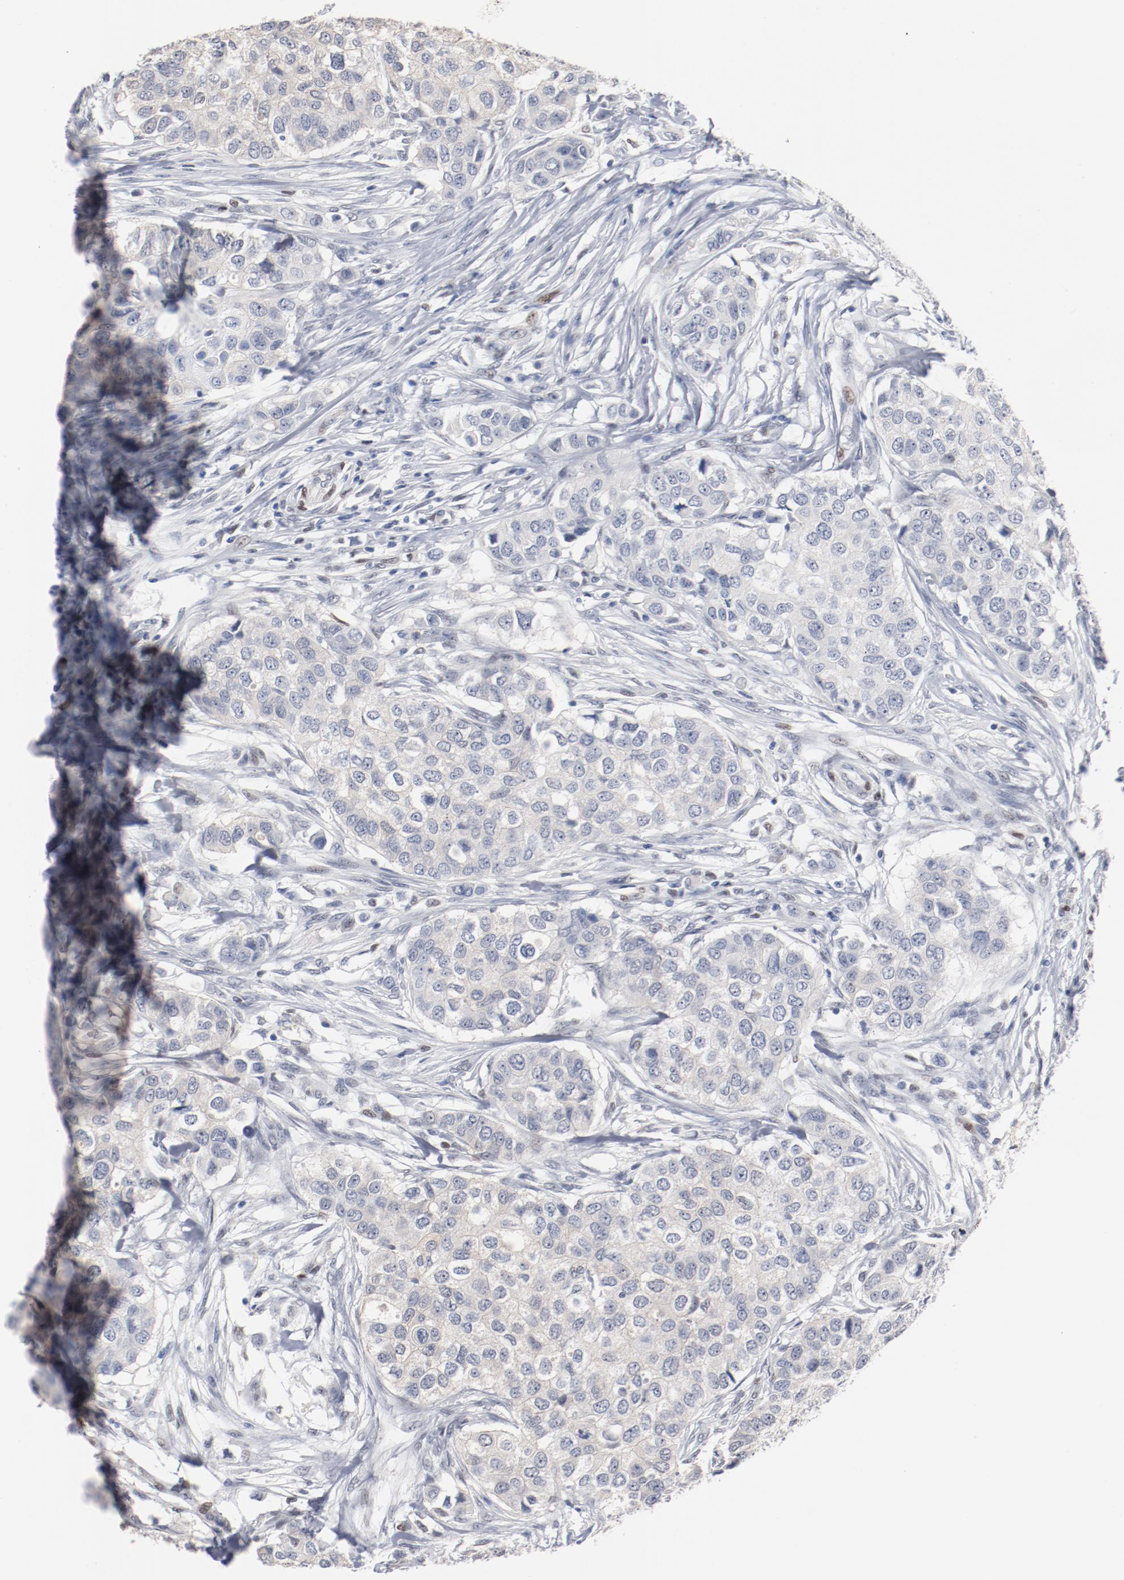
{"staining": {"intensity": "negative", "quantity": "none", "location": "none"}, "tissue": "breast cancer", "cell_type": "Tumor cells", "image_type": "cancer", "snomed": [{"axis": "morphology", "description": "Normal tissue, NOS"}, {"axis": "morphology", "description": "Duct carcinoma"}, {"axis": "topography", "description": "Breast"}], "caption": "Infiltrating ductal carcinoma (breast) was stained to show a protein in brown. There is no significant positivity in tumor cells.", "gene": "ZEB2", "patient": {"sex": "female", "age": 49}}